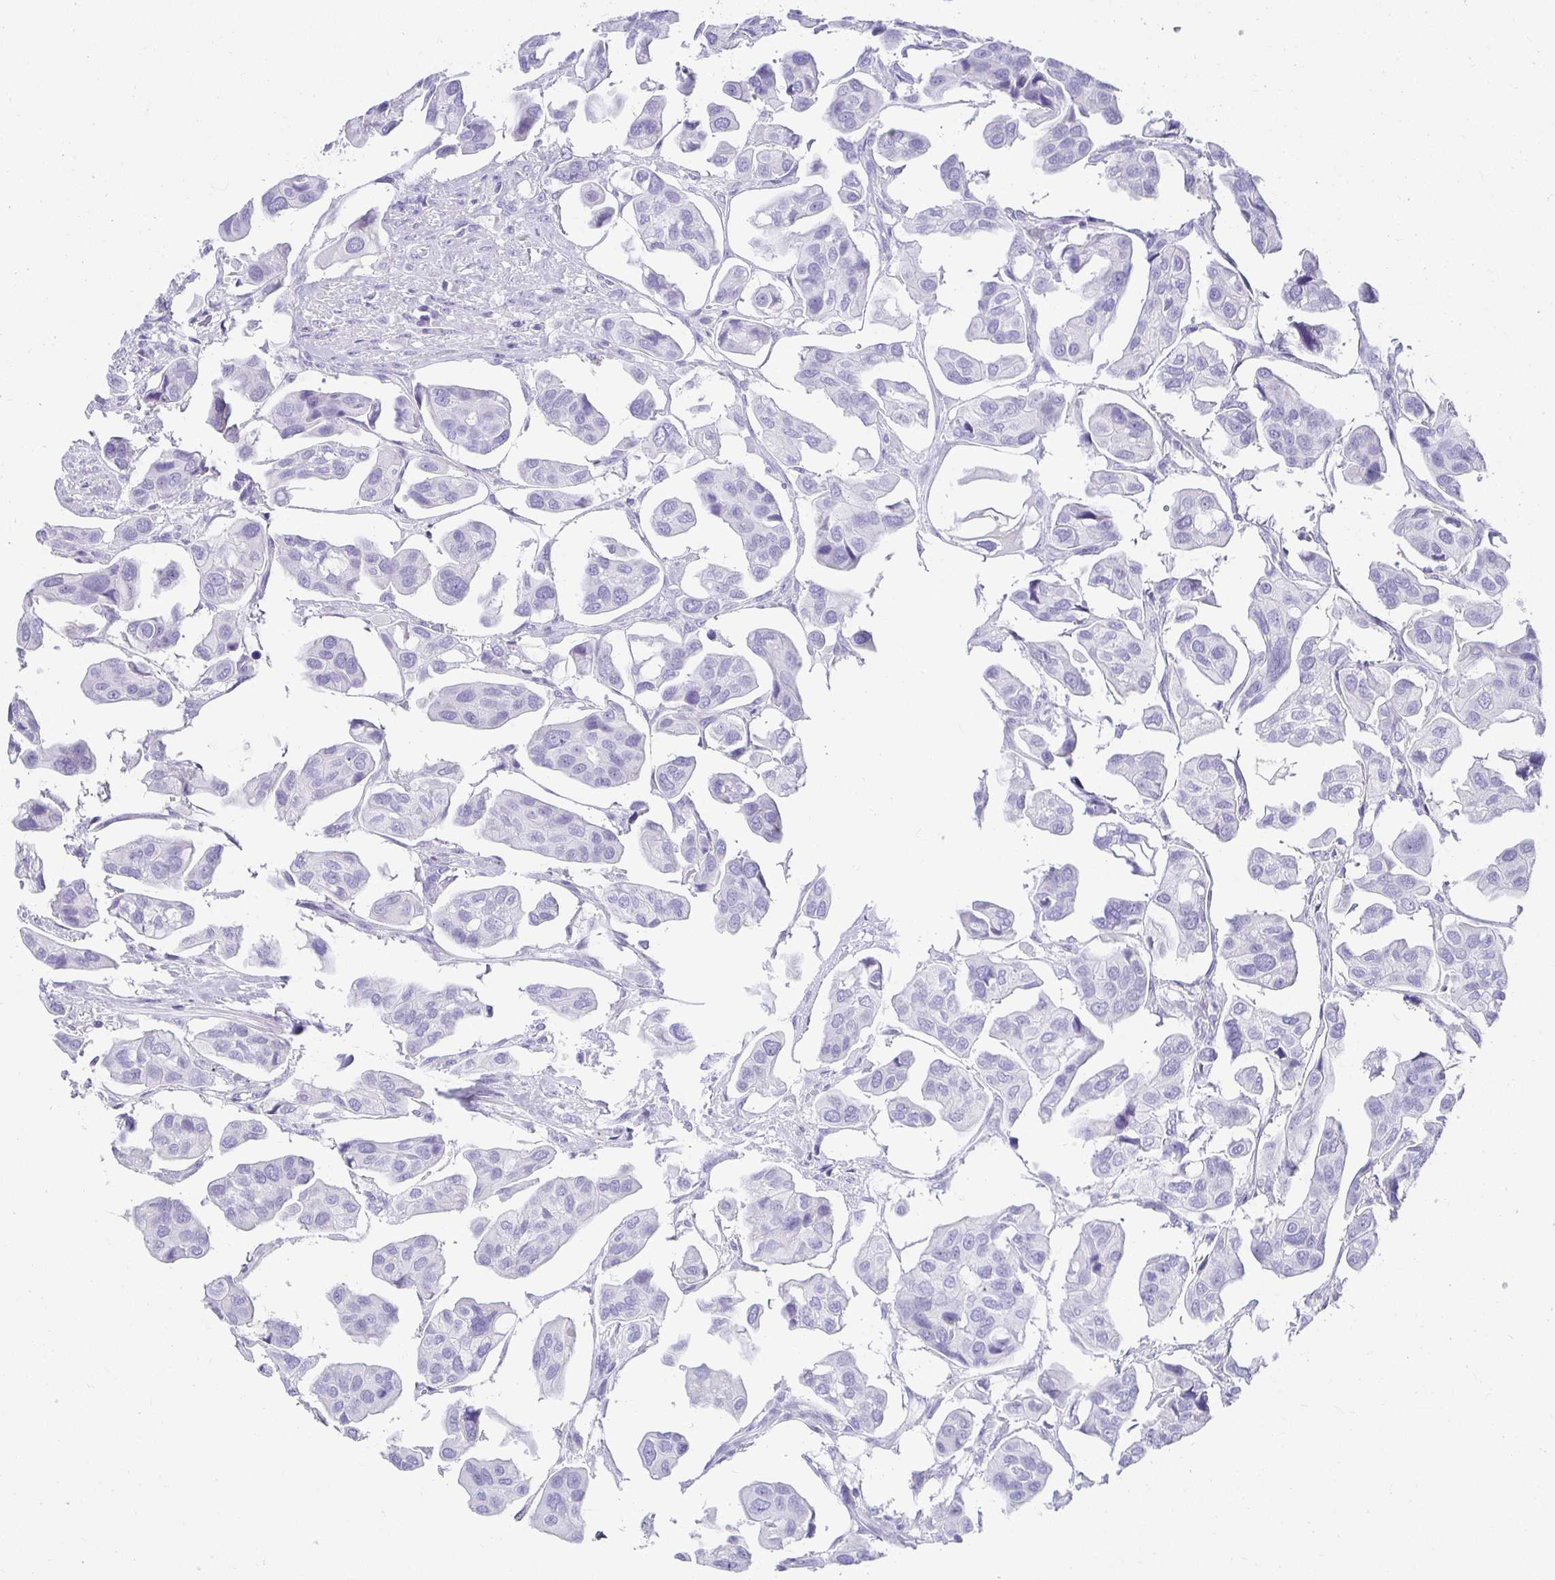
{"staining": {"intensity": "negative", "quantity": "none", "location": "none"}, "tissue": "renal cancer", "cell_type": "Tumor cells", "image_type": "cancer", "snomed": [{"axis": "morphology", "description": "Adenocarcinoma, NOS"}, {"axis": "topography", "description": "Urinary bladder"}], "caption": "Image shows no protein positivity in tumor cells of renal cancer tissue. Nuclei are stained in blue.", "gene": "CHAT", "patient": {"sex": "male", "age": 61}}